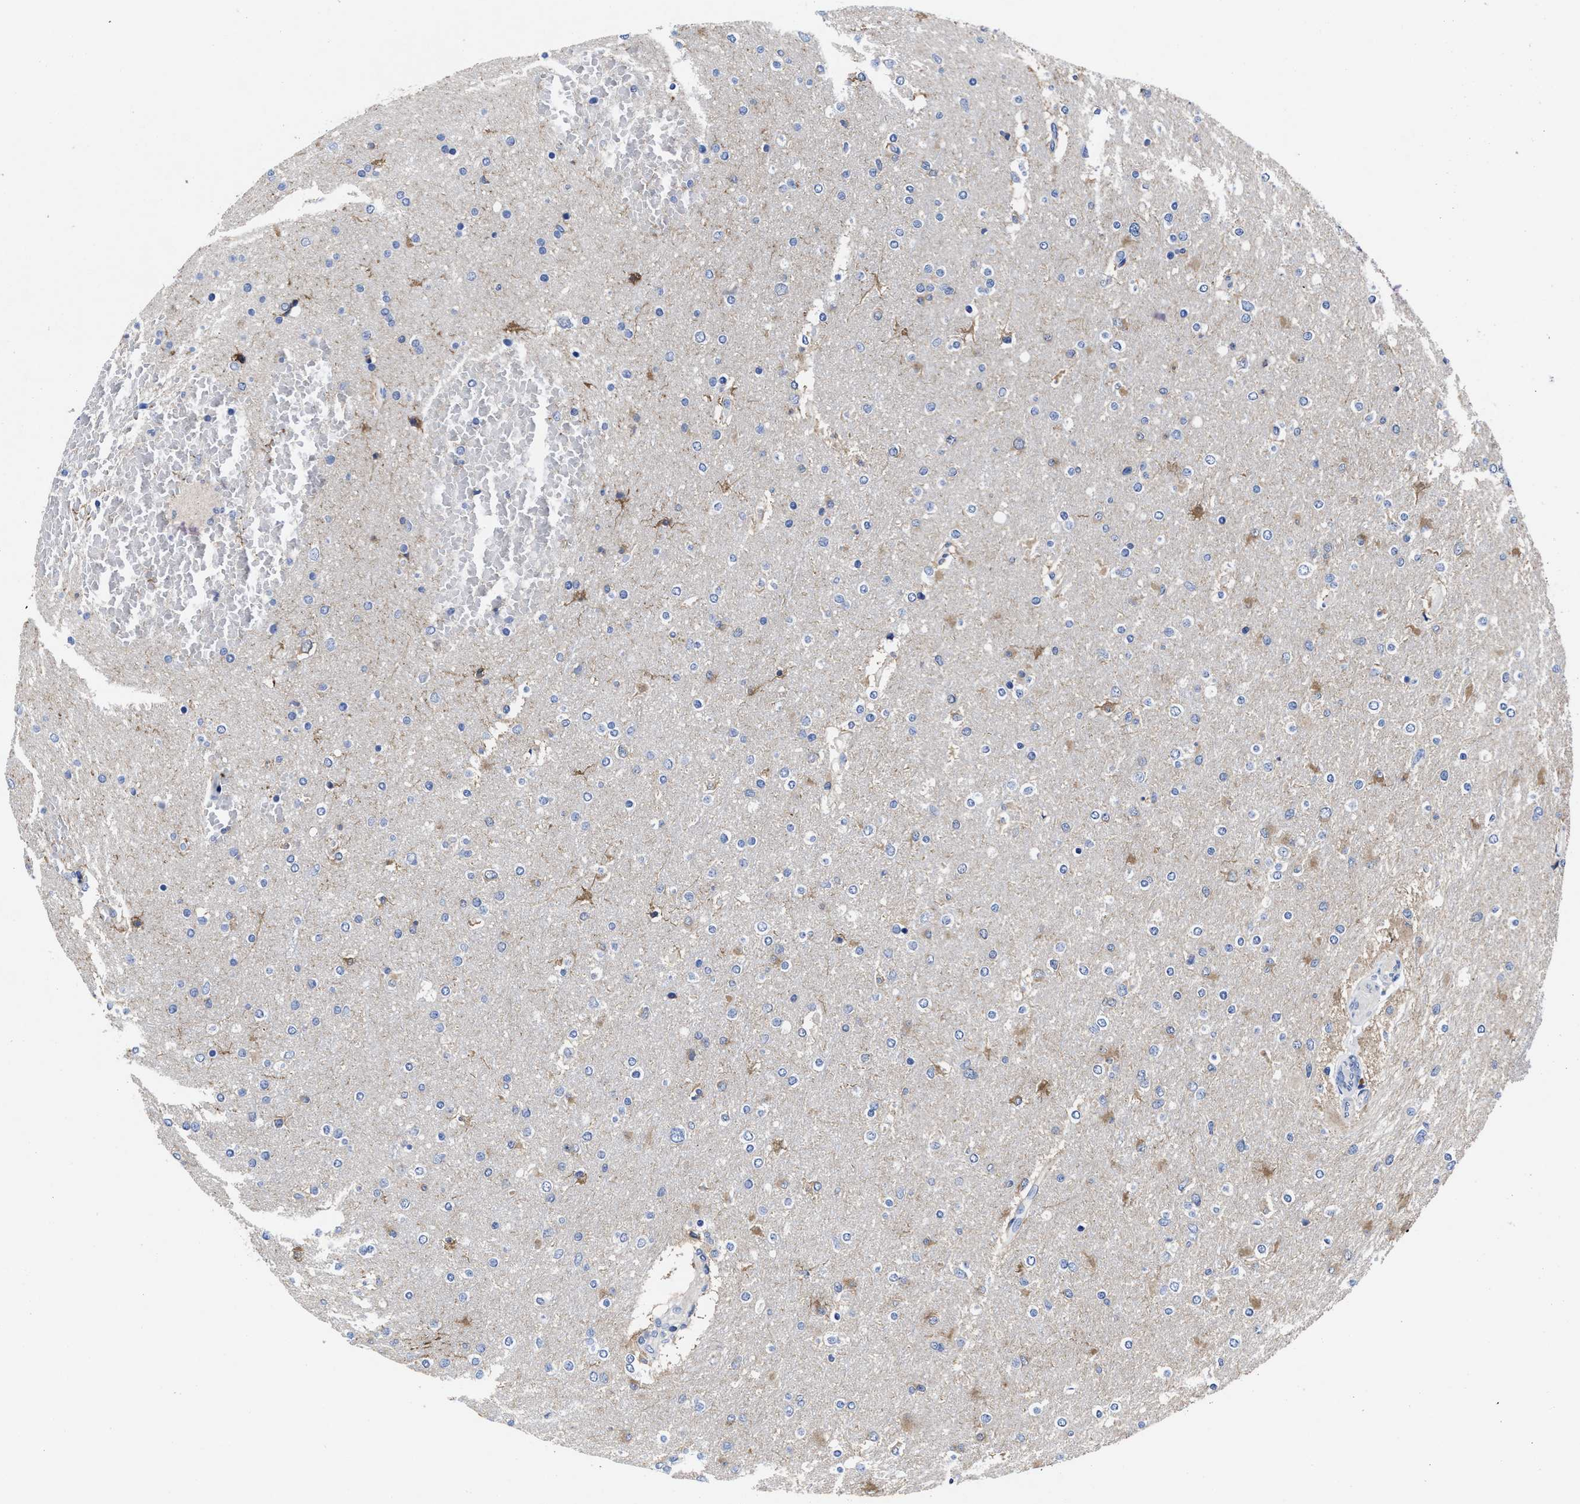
{"staining": {"intensity": "negative", "quantity": "none", "location": "none"}, "tissue": "glioma", "cell_type": "Tumor cells", "image_type": "cancer", "snomed": [{"axis": "morphology", "description": "Glioma, malignant, High grade"}, {"axis": "topography", "description": "Cerebral cortex"}], "caption": "A photomicrograph of human glioma is negative for staining in tumor cells. (DAB (3,3'-diaminobenzidine) IHC visualized using brightfield microscopy, high magnification).", "gene": "TXNDC17", "patient": {"sex": "female", "age": 36}}